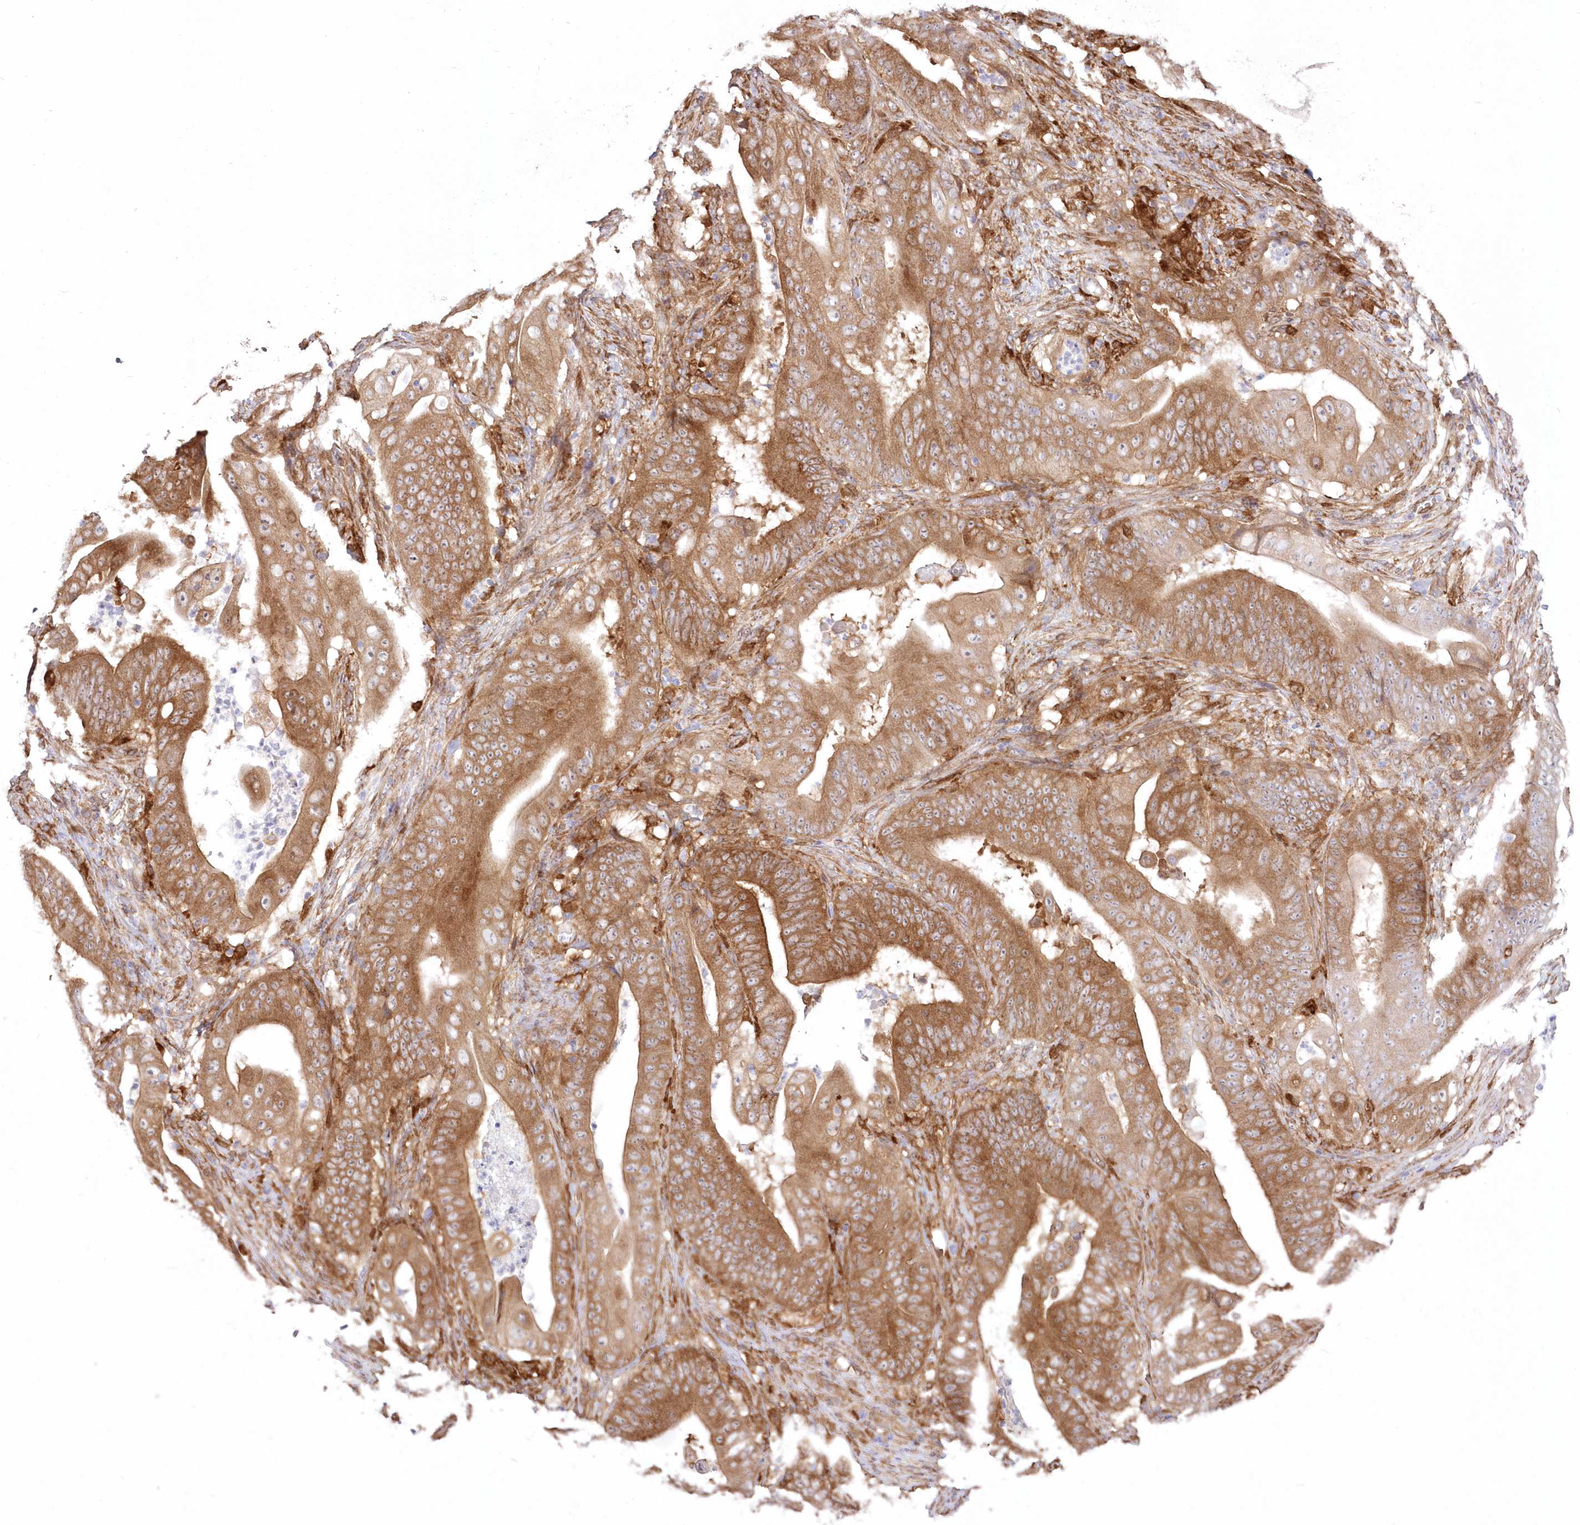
{"staining": {"intensity": "moderate", "quantity": ">75%", "location": "cytoplasmic/membranous"}, "tissue": "stomach cancer", "cell_type": "Tumor cells", "image_type": "cancer", "snomed": [{"axis": "morphology", "description": "Adenocarcinoma, NOS"}, {"axis": "topography", "description": "Stomach"}], "caption": "This histopathology image reveals immunohistochemistry (IHC) staining of adenocarcinoma (stomach), with medium moderate cytoplasmic/membranous staining in about >75% of tumor cells.", "gene": "SH3PXD2B", "patient": {"sex": "female", "age": 73}}